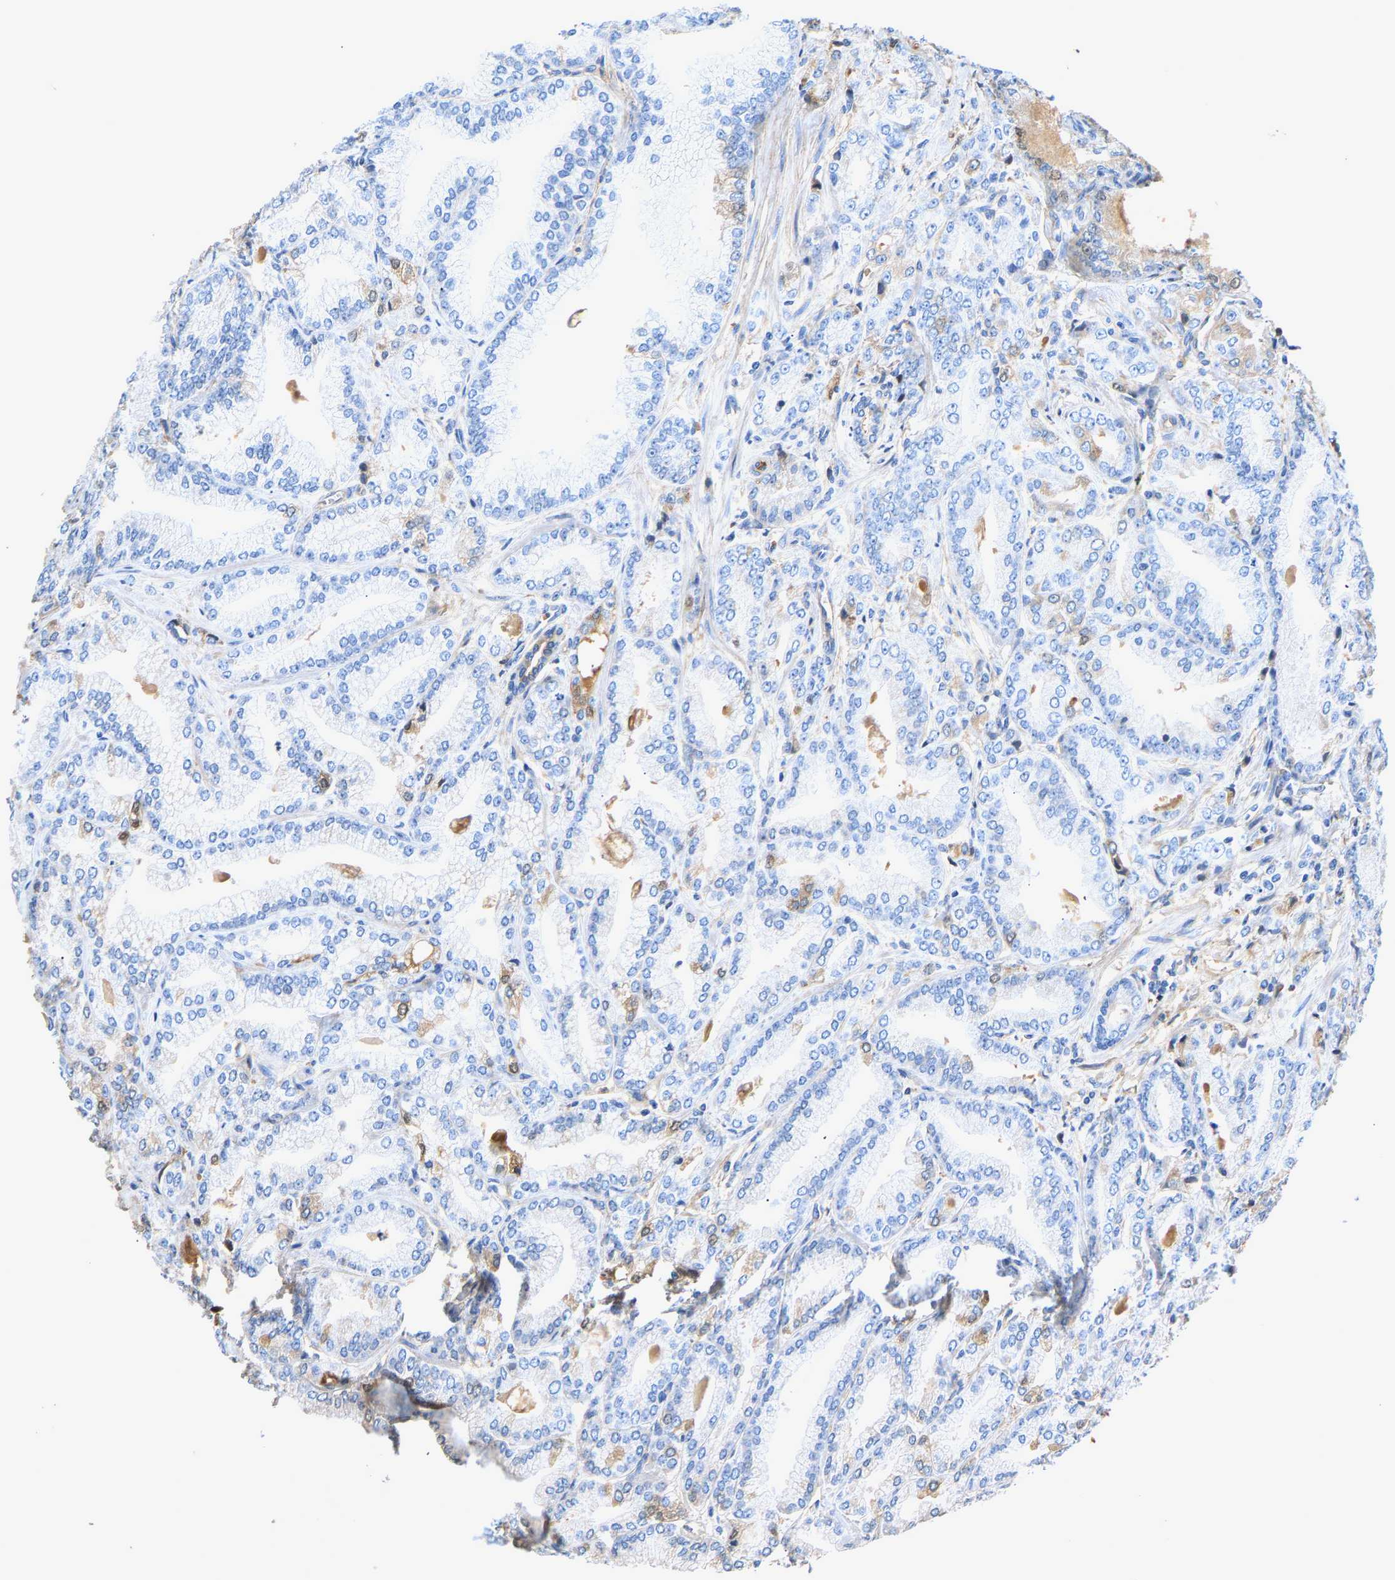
{"staining": {"intensity": "negative", "quantity": "none", "location": "none"}, "tissue": "prostate cancer", "cell_type": "Tumor cells", "image_type": "cancer", "snomed": [{"axis": "morphology", "description": "Adenocarcinoma, Low grade"}, {"axis": "topography", "description": "Prostate"}], "caption": "IHC histopathology image of human prostate low-grade adenocarcinoma stained for a protein (brown), which displays no staining in tumor cells.", "gene": "STC1", "patient": {"sex": "male", "age": 52}}